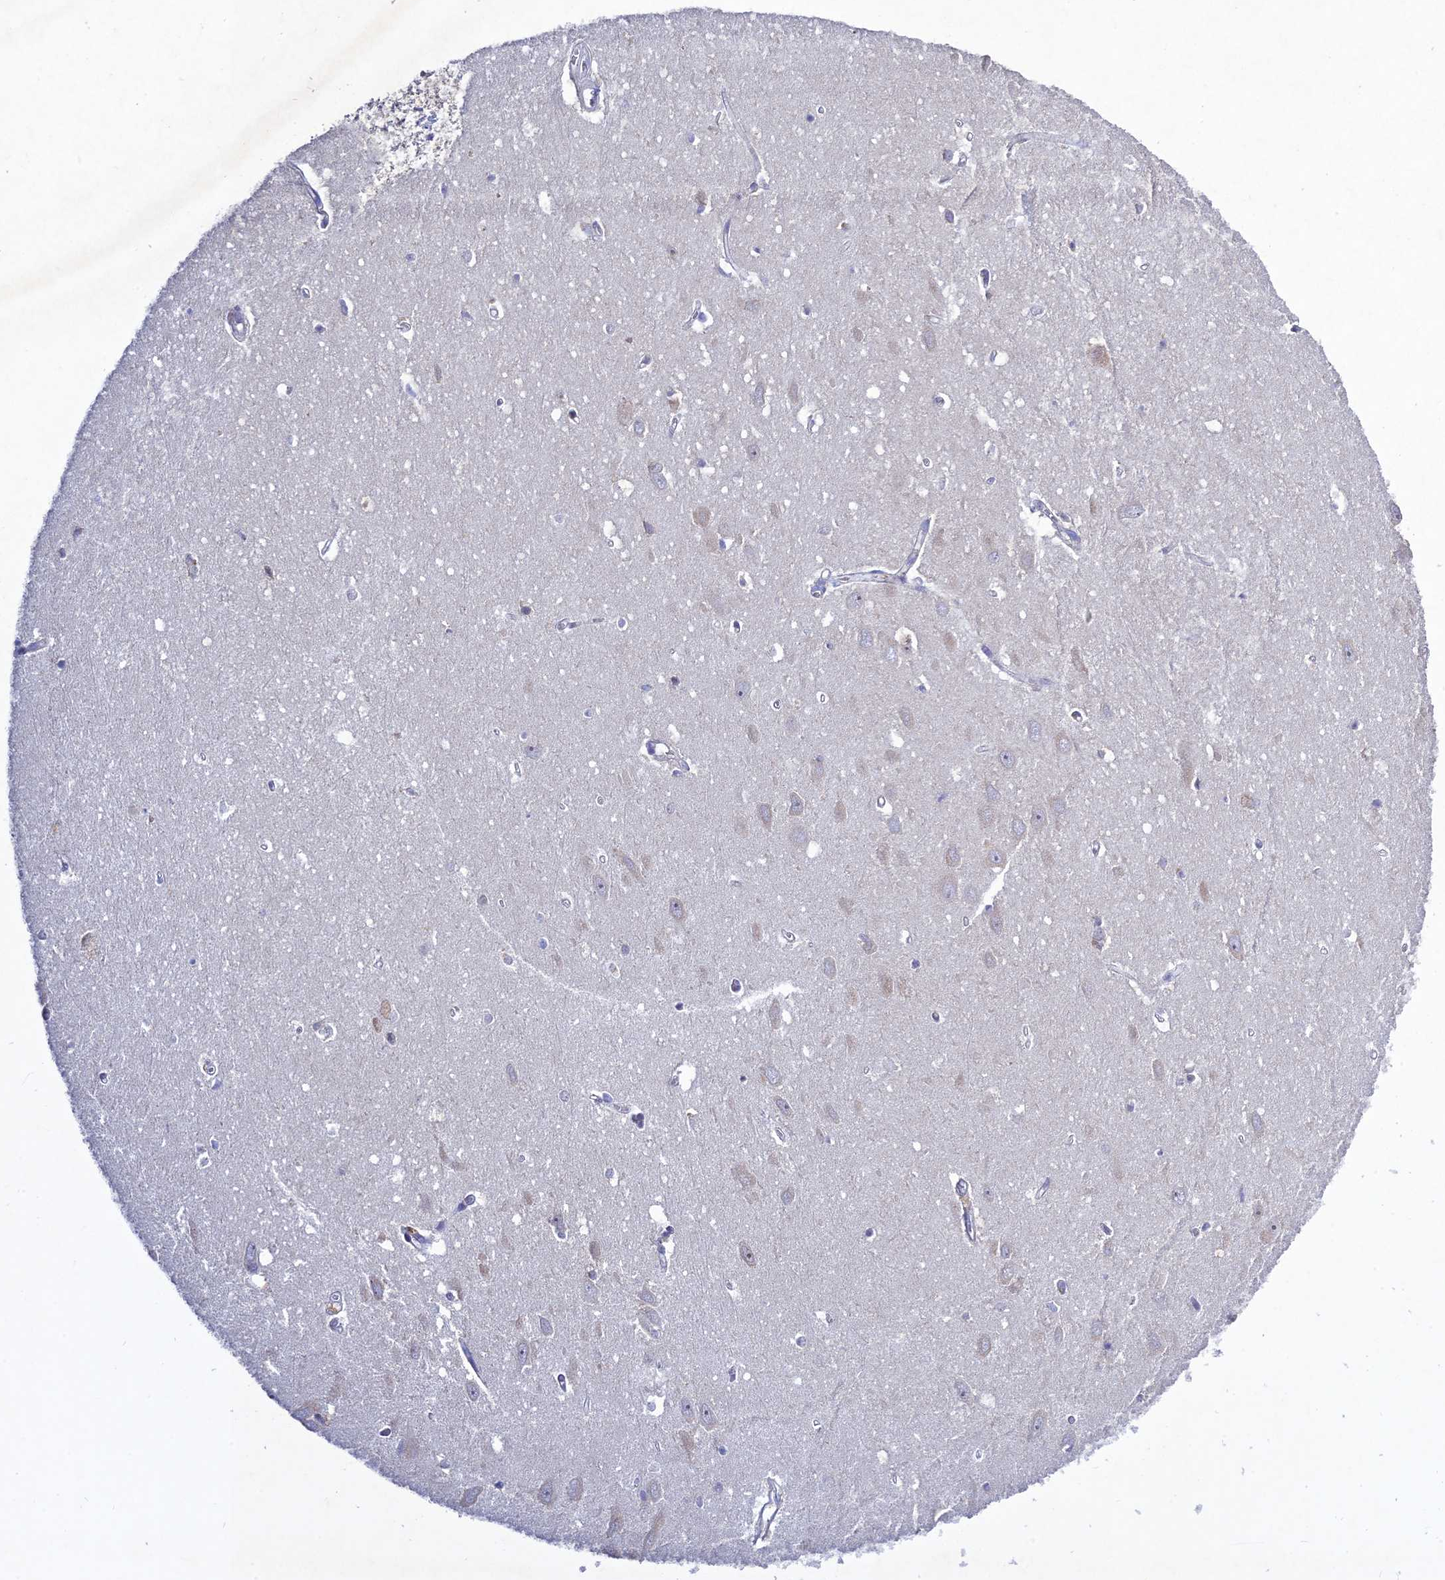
{"staining": {"intensity": "weak", "quantity": "25%-75%", "location": "cytoplasmic/membranous"}, "tissue": "hippocampus", "cell_type": "Neuronal cells", "image_type": "normal", "snomed": [{"axis": "morphology", "description": "Normal tissue, NOS"}, {"axis": "topography", "description": "Hippocampus"}], "caption": "Immunohistochemical staining of unremarkable hippocampus demonstrates weak cytoplasmic/membranous protein expression in approximately 25%-75% of neuronal cells.", "gene": "CHST5", "patient": {"sex": "female", "age": 64}}